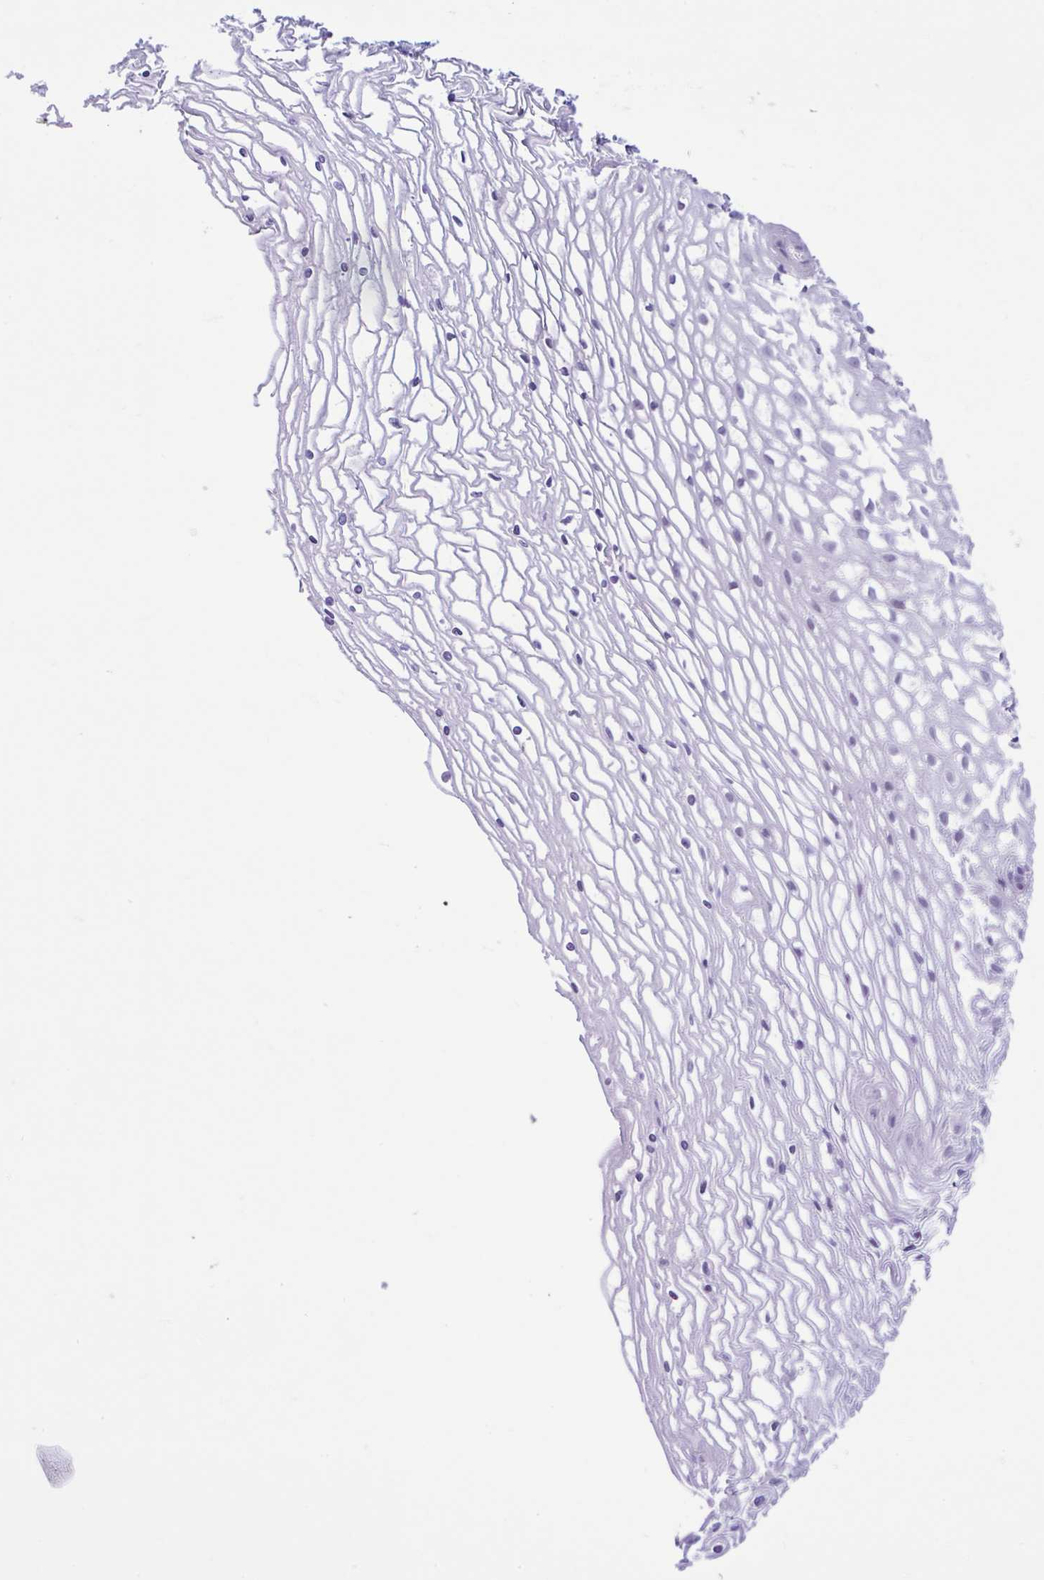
{"staining": {"intensity": "negative", "quantity": "none", "location": "none"}, "tissue": "cervix", "cell_type": "Glandular cells", "image_type": "normal", "snomed": [{"axis": "morphology", "description": "Normal tissue, NOS"}, {"axis": "topography", "description": "Cervix"}], "caption": "This micrograph is of normal cervix stained with immunohistochemistry to label a protein in brown with the nuclei are counter-stained blue. There is no staining in glandular cells. (DAB (3,3'-diaminobenzidine) immunohistochemistry (IHC), high magnification).", "gene": "ANO4", "patient": {"sex": "female", "age": 36}}